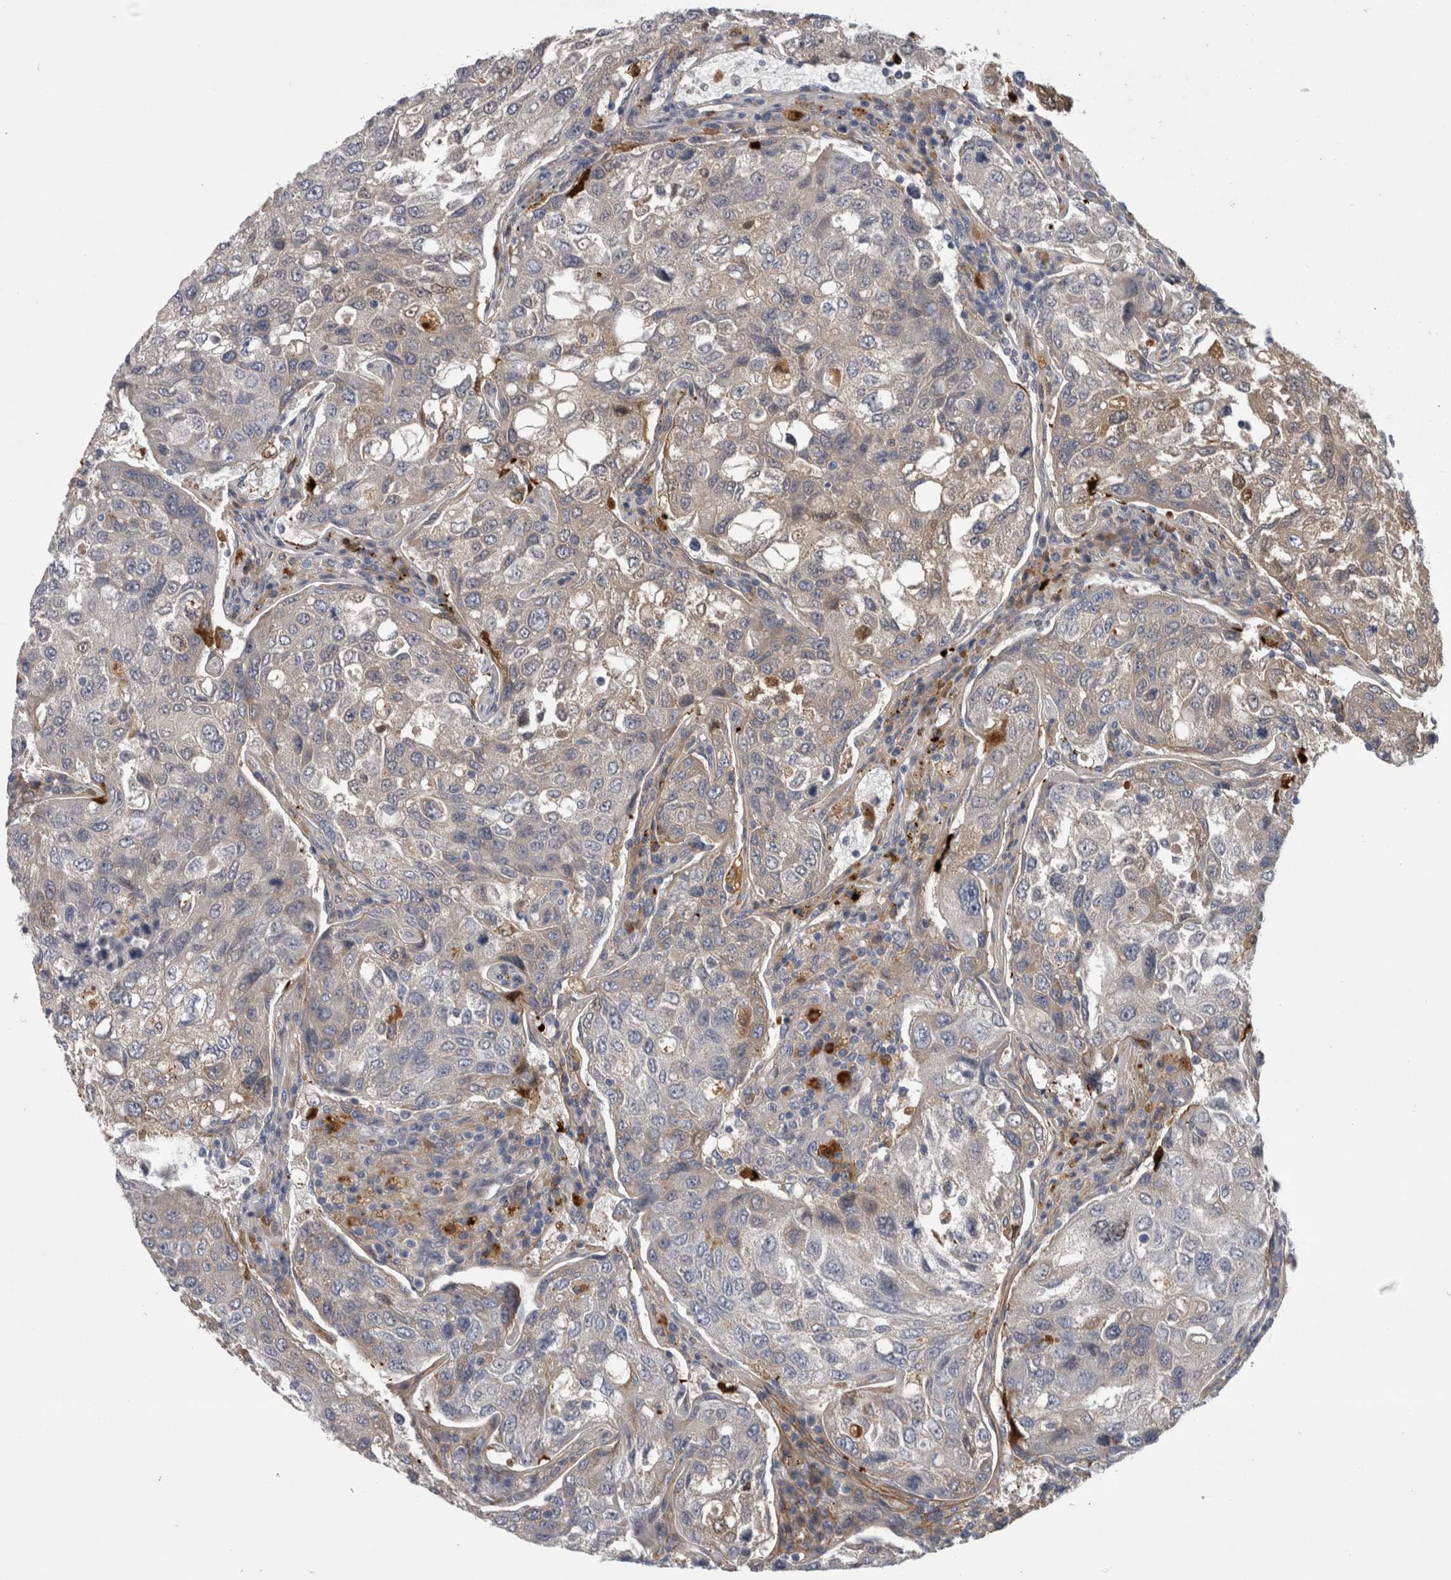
{"staining": {"intensity": "moderate", "quantity": "25%-75%", "location": "cytoplasmic/membranous"}, "tissue": "urothelial cancer", "cell_type": "Tumor cells", "image_type": "cancer", "snomed": [{"axis": "morphology", "description": "Urothelial carcinoma, High grade"}, {"axis": "topography", "description": "Lymph node"}, {"axis": "topography", "description": "Urinary bladder"}], "caption": "Moderate cytoplasmic/membranous staining is present in approximately 25%-75% of tumor cells in urothelial cancer.", "gene": "ATXN2", "patient": {"sex": "male", "age": 51}}